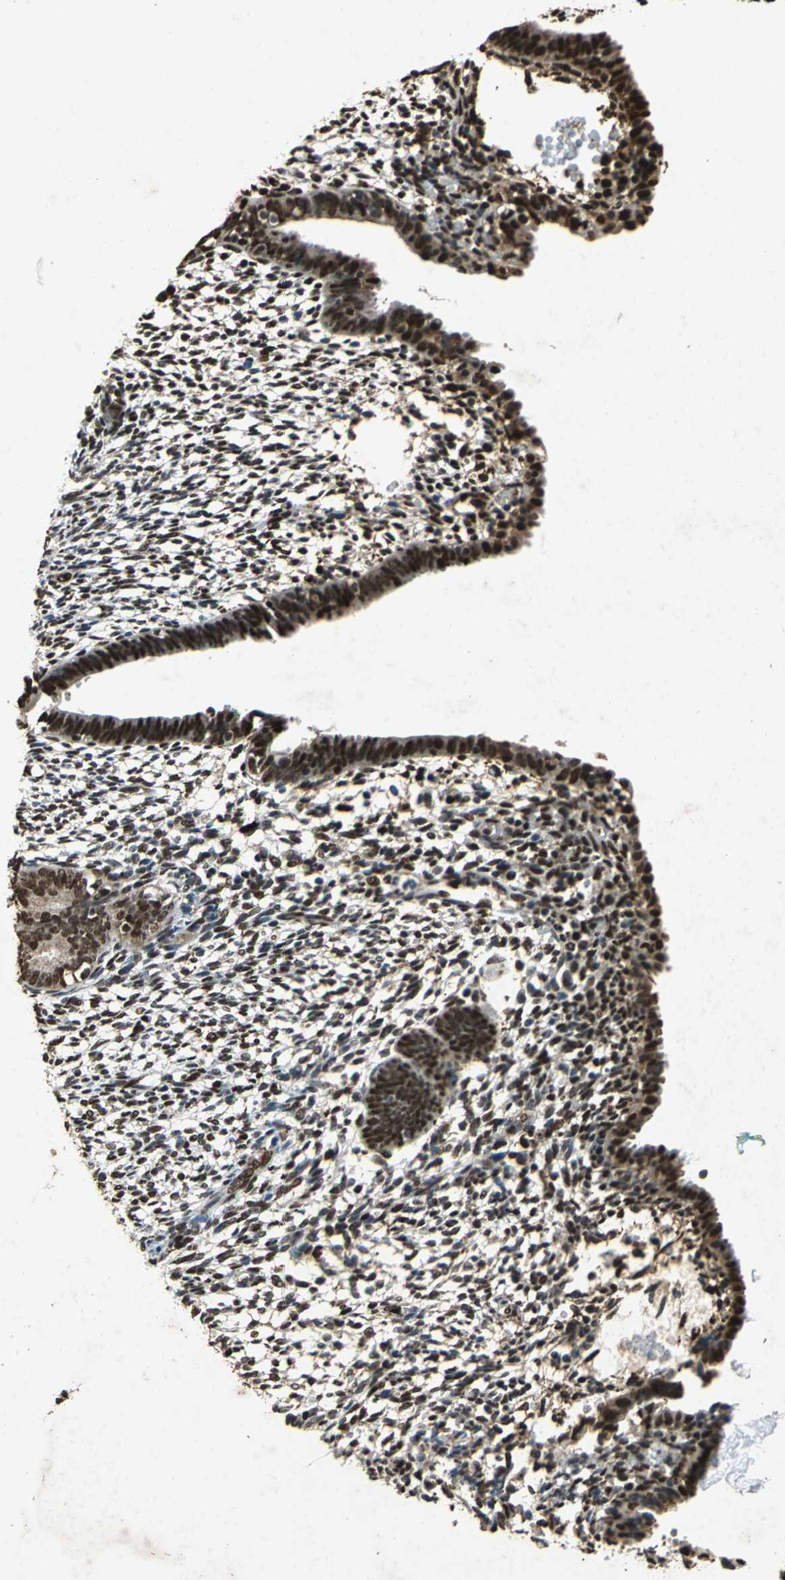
{"staining": {"intensity": "moderate", "quantity": ">75%", "location": "nuclear"}, "tissue": "endometrium", "cell_type": "Cells in endometrial stroma", "image_type": "normal", "snomed": [{"axis": "morphology", "description": "Normal tissue, NOS"}, {"axis": "morphology", "description": "Atrophy, NOS"}, {"axis": "topography", "description": "Uterus"}, {"axis": "topography", "description": "Endometrium"}], "caption": "High-magnification brightfield microscopy of normal endometrium stained with DAB (3,3'-diaminobenzidine) (brown) and counterstained with hematoxylin (blue). cells in endometrial stroma exhibit moderate nuclear staining is identified in approximately>75% of cells. Using DAB (3,3'-diaminobenzidine) (brown) and hematoxylin (blue) stains, captured at high magnification using brightfield microscopy.", "gene": "ANP32A", "patient": {"sex": "female", "age": 68}}